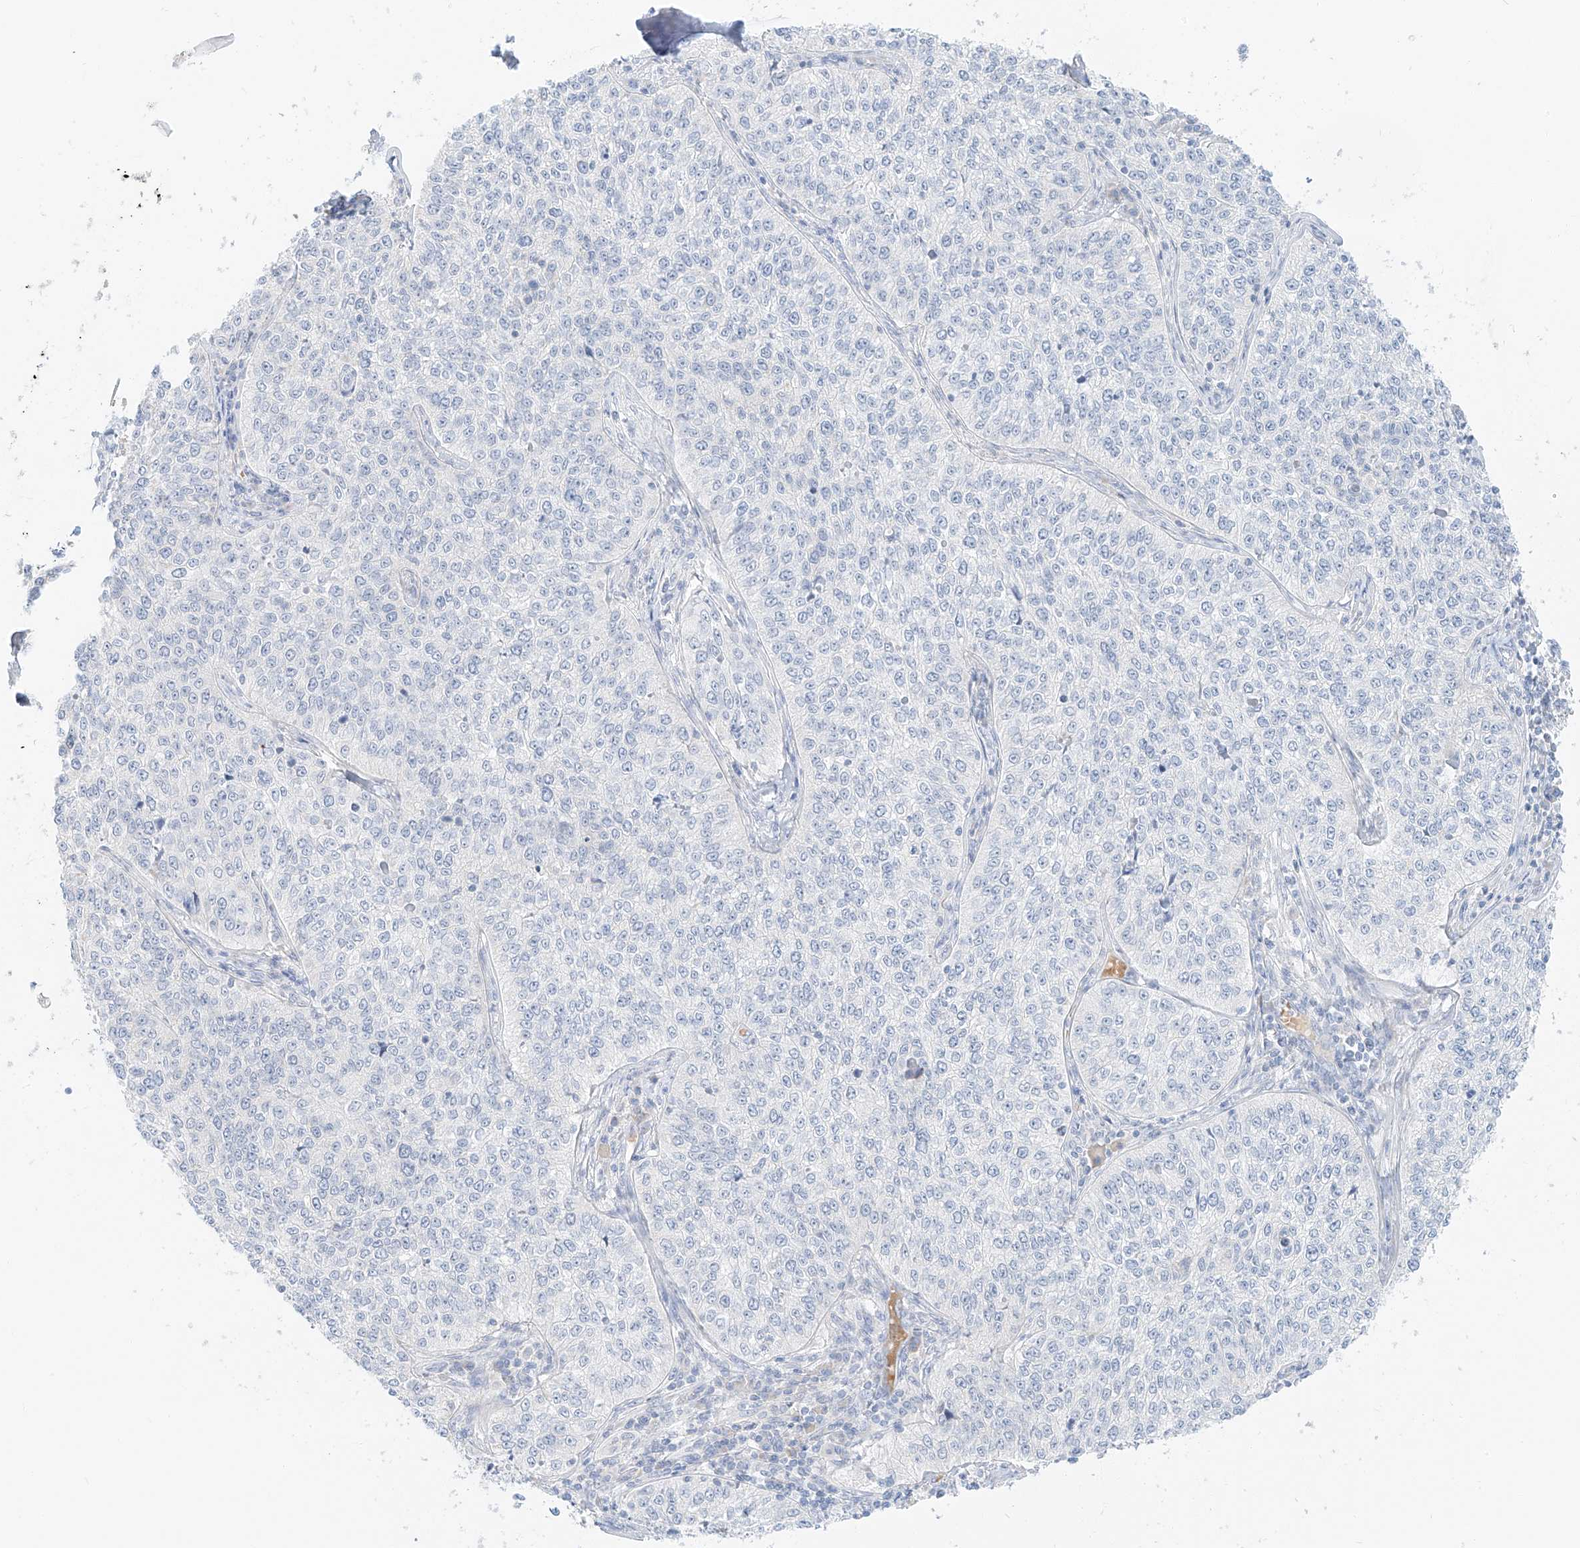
{"staining": {"intensity": "negative", "quantity": "none", "location": "none"}, "tissue": "cervical cancer", "cell_type": "Tumor cells", "image_type": "cancer", "snomed": [{"axis": "morphology", "description": "Squamous cell carcinoma, NOS"}, {"axis": "topography", "description": "Cervix"}], "caption": "Photomicrograph shows no significant protein staining in tumor cells of cervical cancer (squamous cell carcinoma). (Stains: DAB immunohistochemistry with hematoxylin counter stain, Microscopy: brightfield microscopy at high magnification).", "gene": "PGC", "patient": {"sex": "female", "age": 35}}